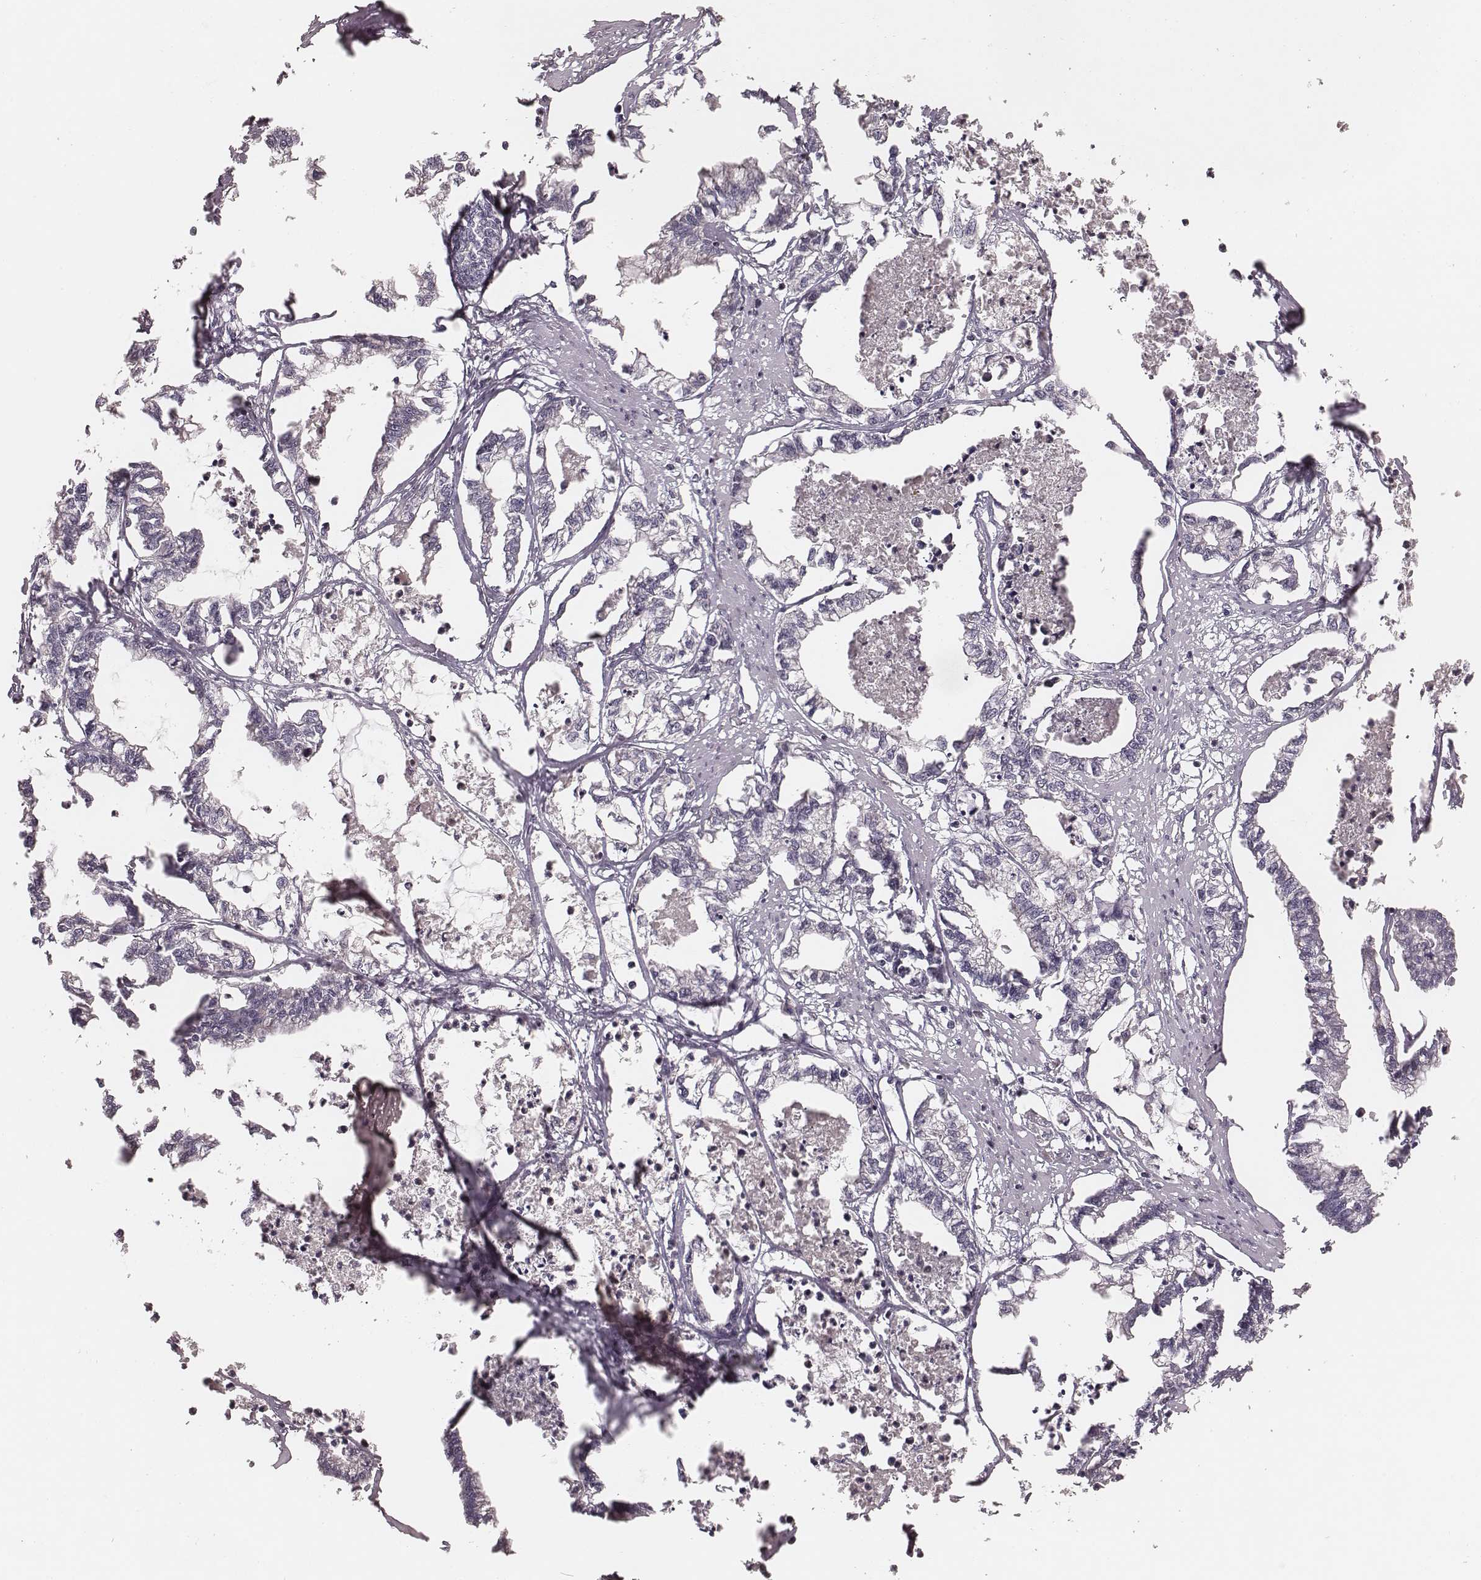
{"staining": {"intensity": "negative", "quantity": "none", "location": "none"}, "tissue": "stomach cancer", "cell_type": "Tumor cells", "image_type": "cancer", "snomed": [{"axis": "morphology", "description": "Adenocarcinoma, NOS"}, {"axis": "topography", "description": "Stomach"}], "caption": "Immunohistochemistry (IHC) histopathology image of stomach adenocarcinoma stained for a protein (brown), which reveals no staining in tumor cells.", "gene": "IL5", "patient": {"sex": "male", "age": 83}}